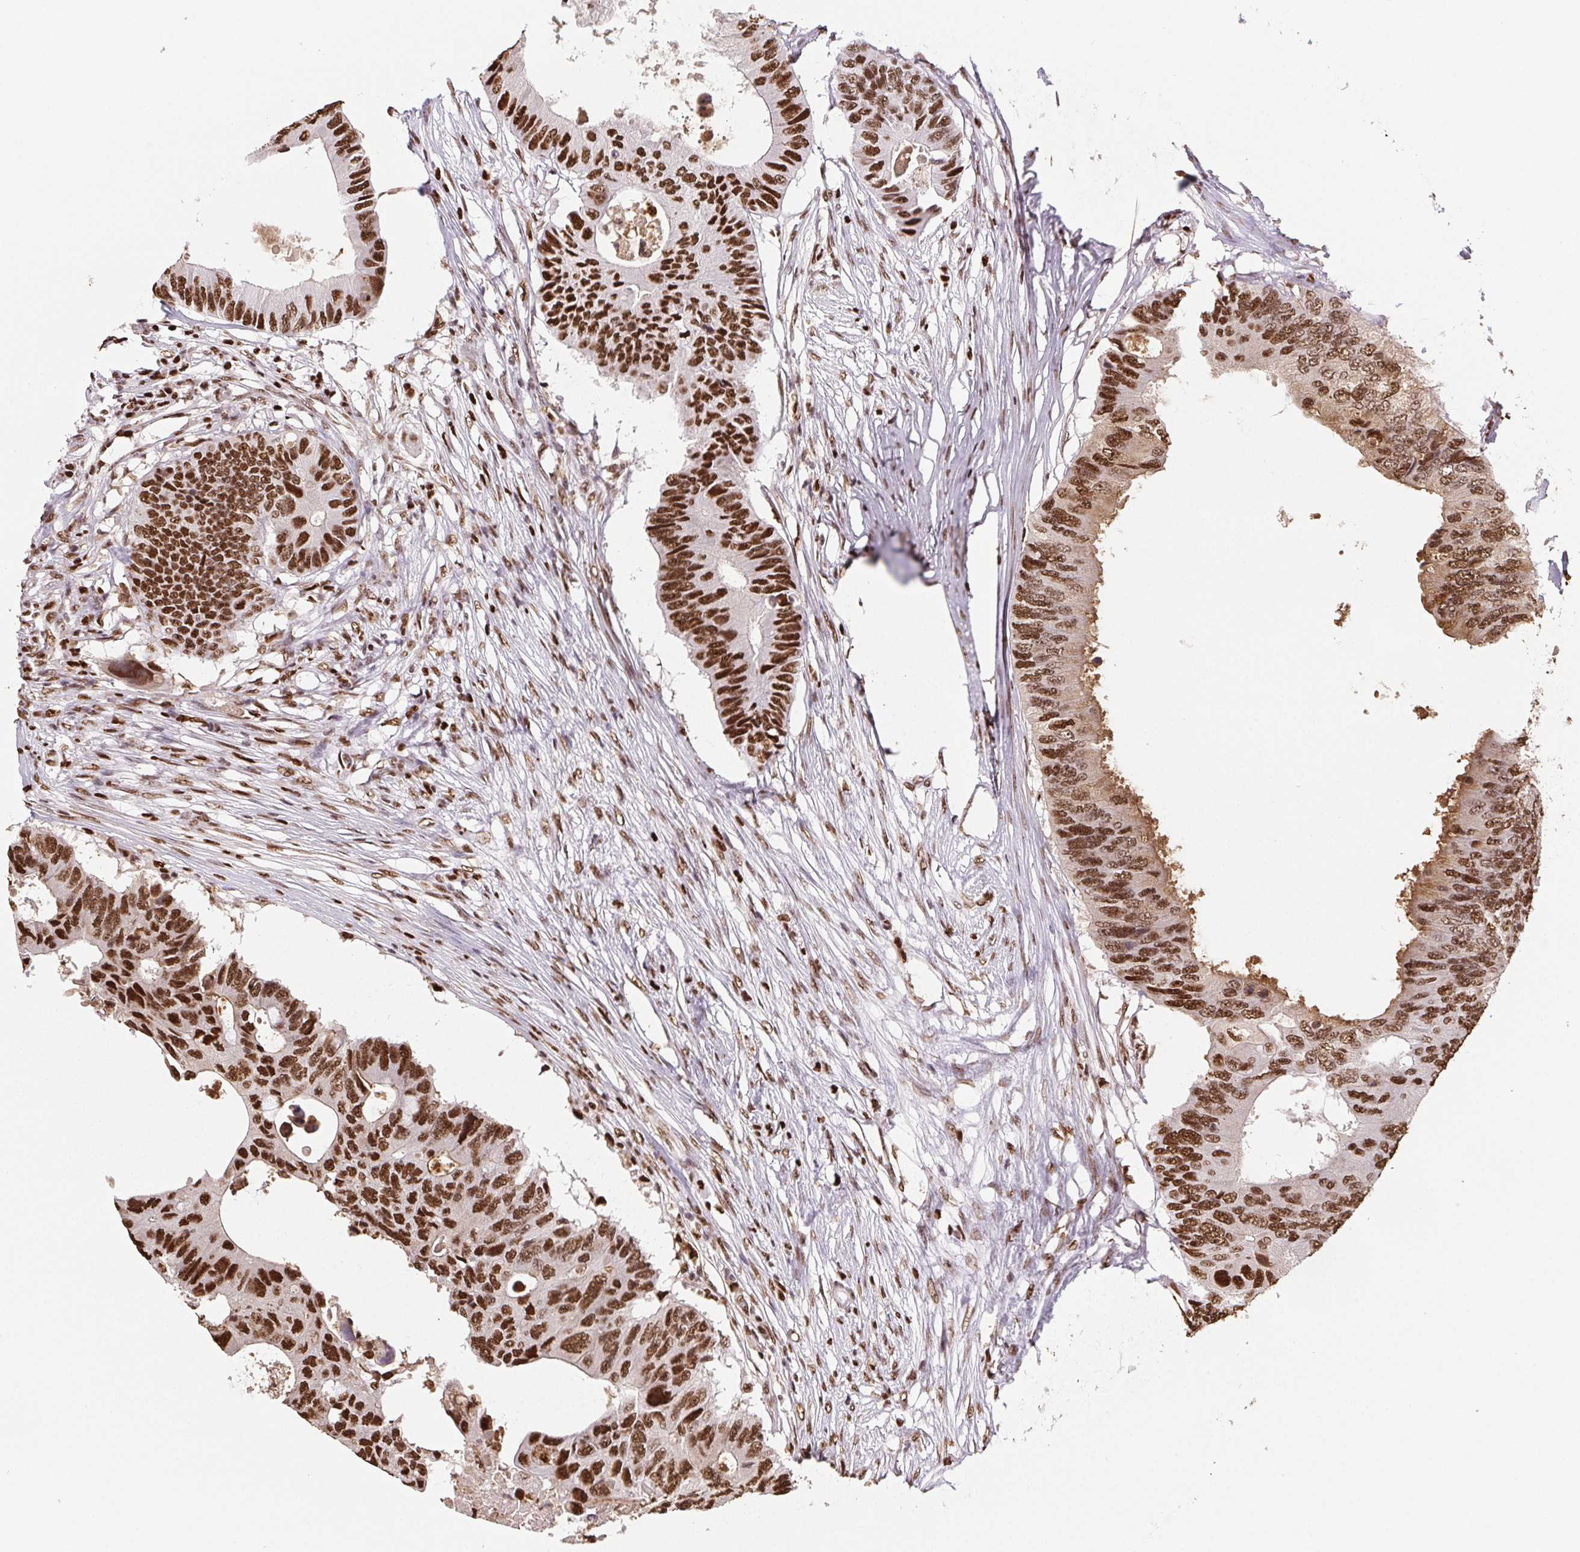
{"staining": {"intensity": "strong", "quantity": ">75%", "location": "nuclear"}, "tissue": "colorectal cancer", "cell_type": "Tumor cells", "image_type": "cancer", "snomed": [{"axis": "morphology", "description": "Adenocarcinoma, NOS"}, {"axis": "topography", "description": "Colon"}], "caption": "About >75% of tumor cells in colorectal cancer (adenocarcinoma) demonstrate strong nuclear protein staining as visualized by brown immunohistochemical staining.", "gene": "SET", "patient": {"sex": "male", "age": 71}}